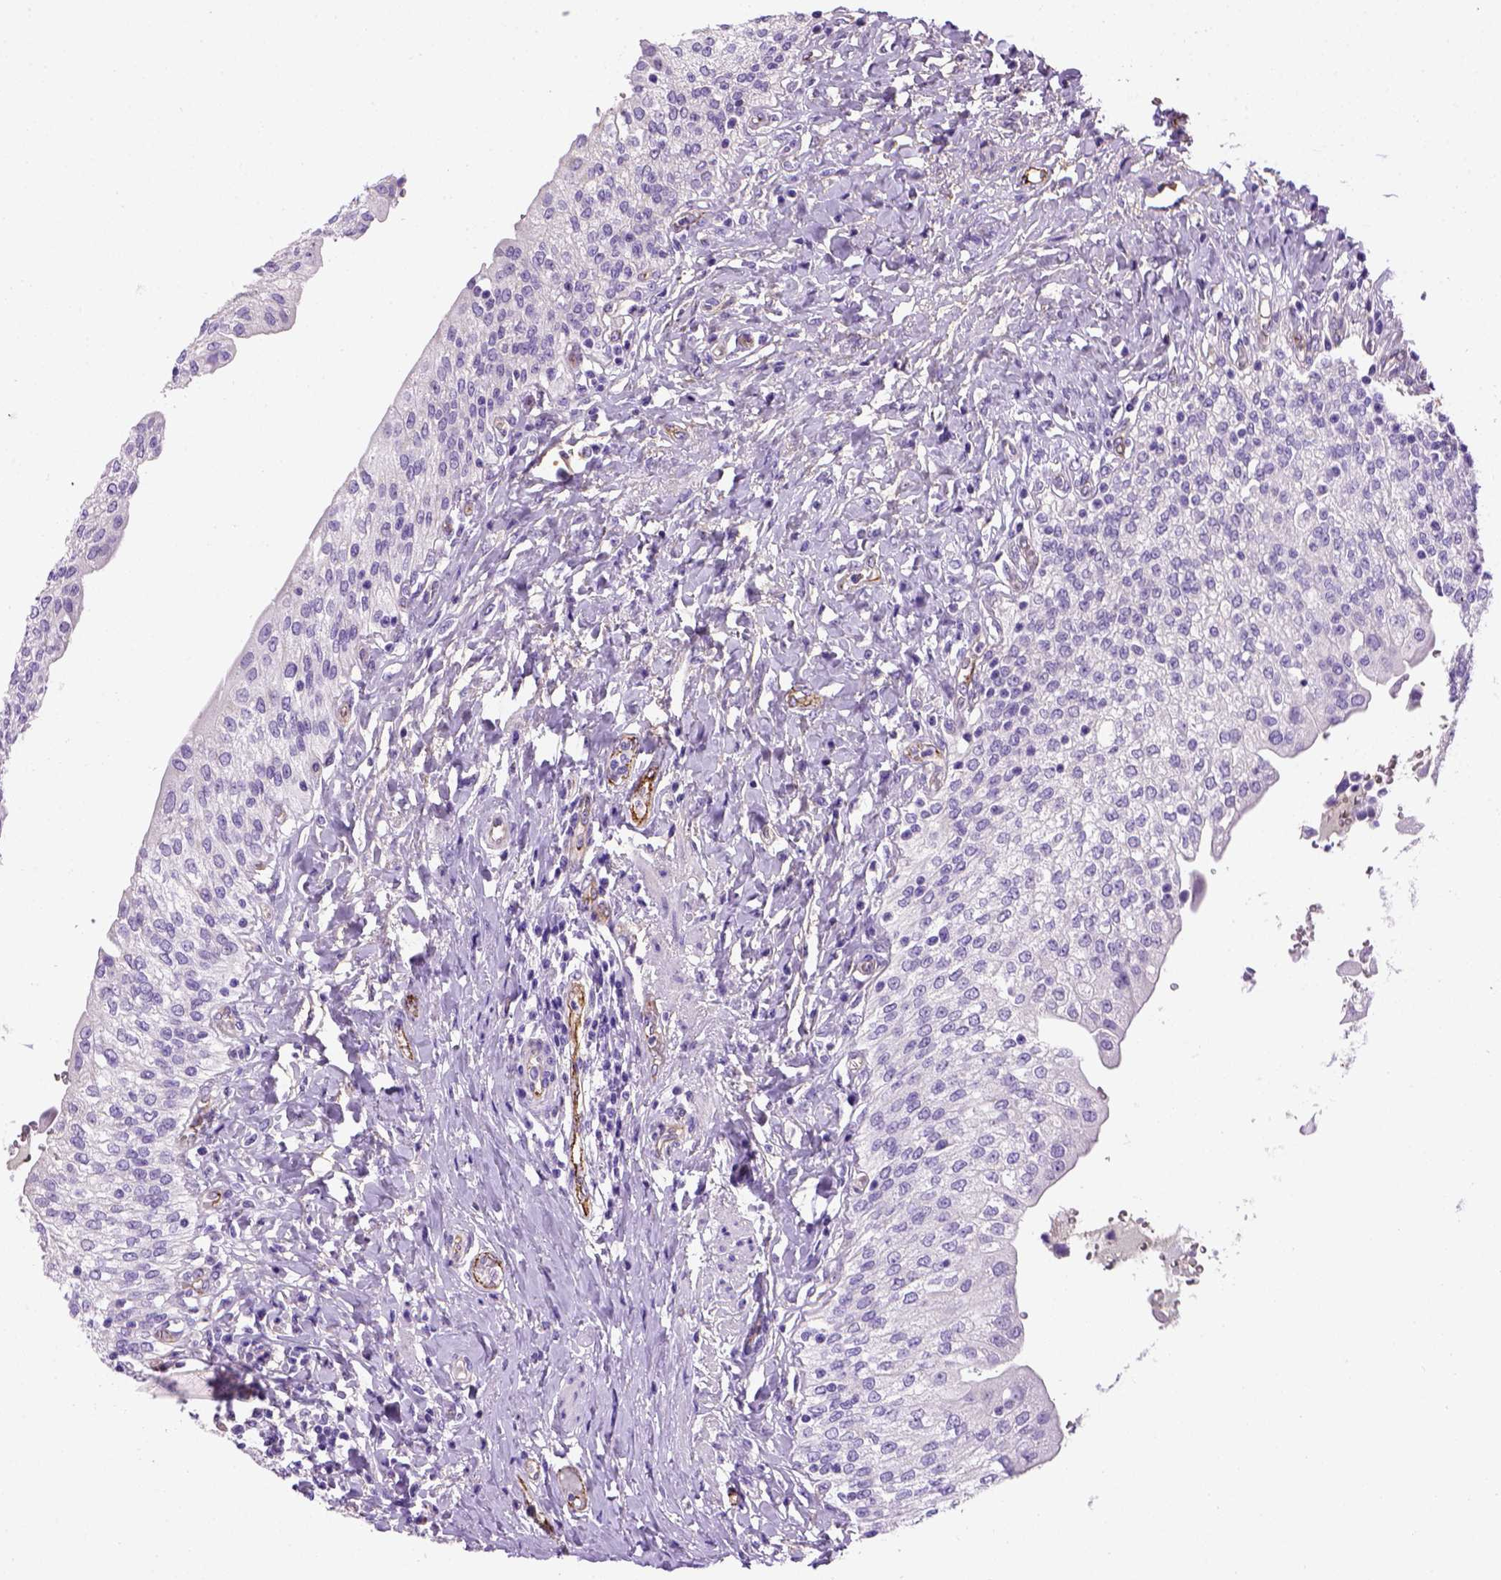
{"staining": {"intensity": "negative", "quantity": "none", "location": "none"}, "tissue": "urinary bladder", "cell_type": "Urothelial cells", "image_type": "normal", "snomed": [{"axis": "morphology", "description": "Normal tissue, NOS"}, {"axis": "morphology", "description": "Inflammation, NOS"}, {"axis": "topography", "description": "Urinary bladder"}], "caption": "Immunohistochemistry (IHC) of benign human urinary bladder shows no expression in urothelial cells.", "gene": "VWF", "patient": {"sex": "male", "age": 64}}